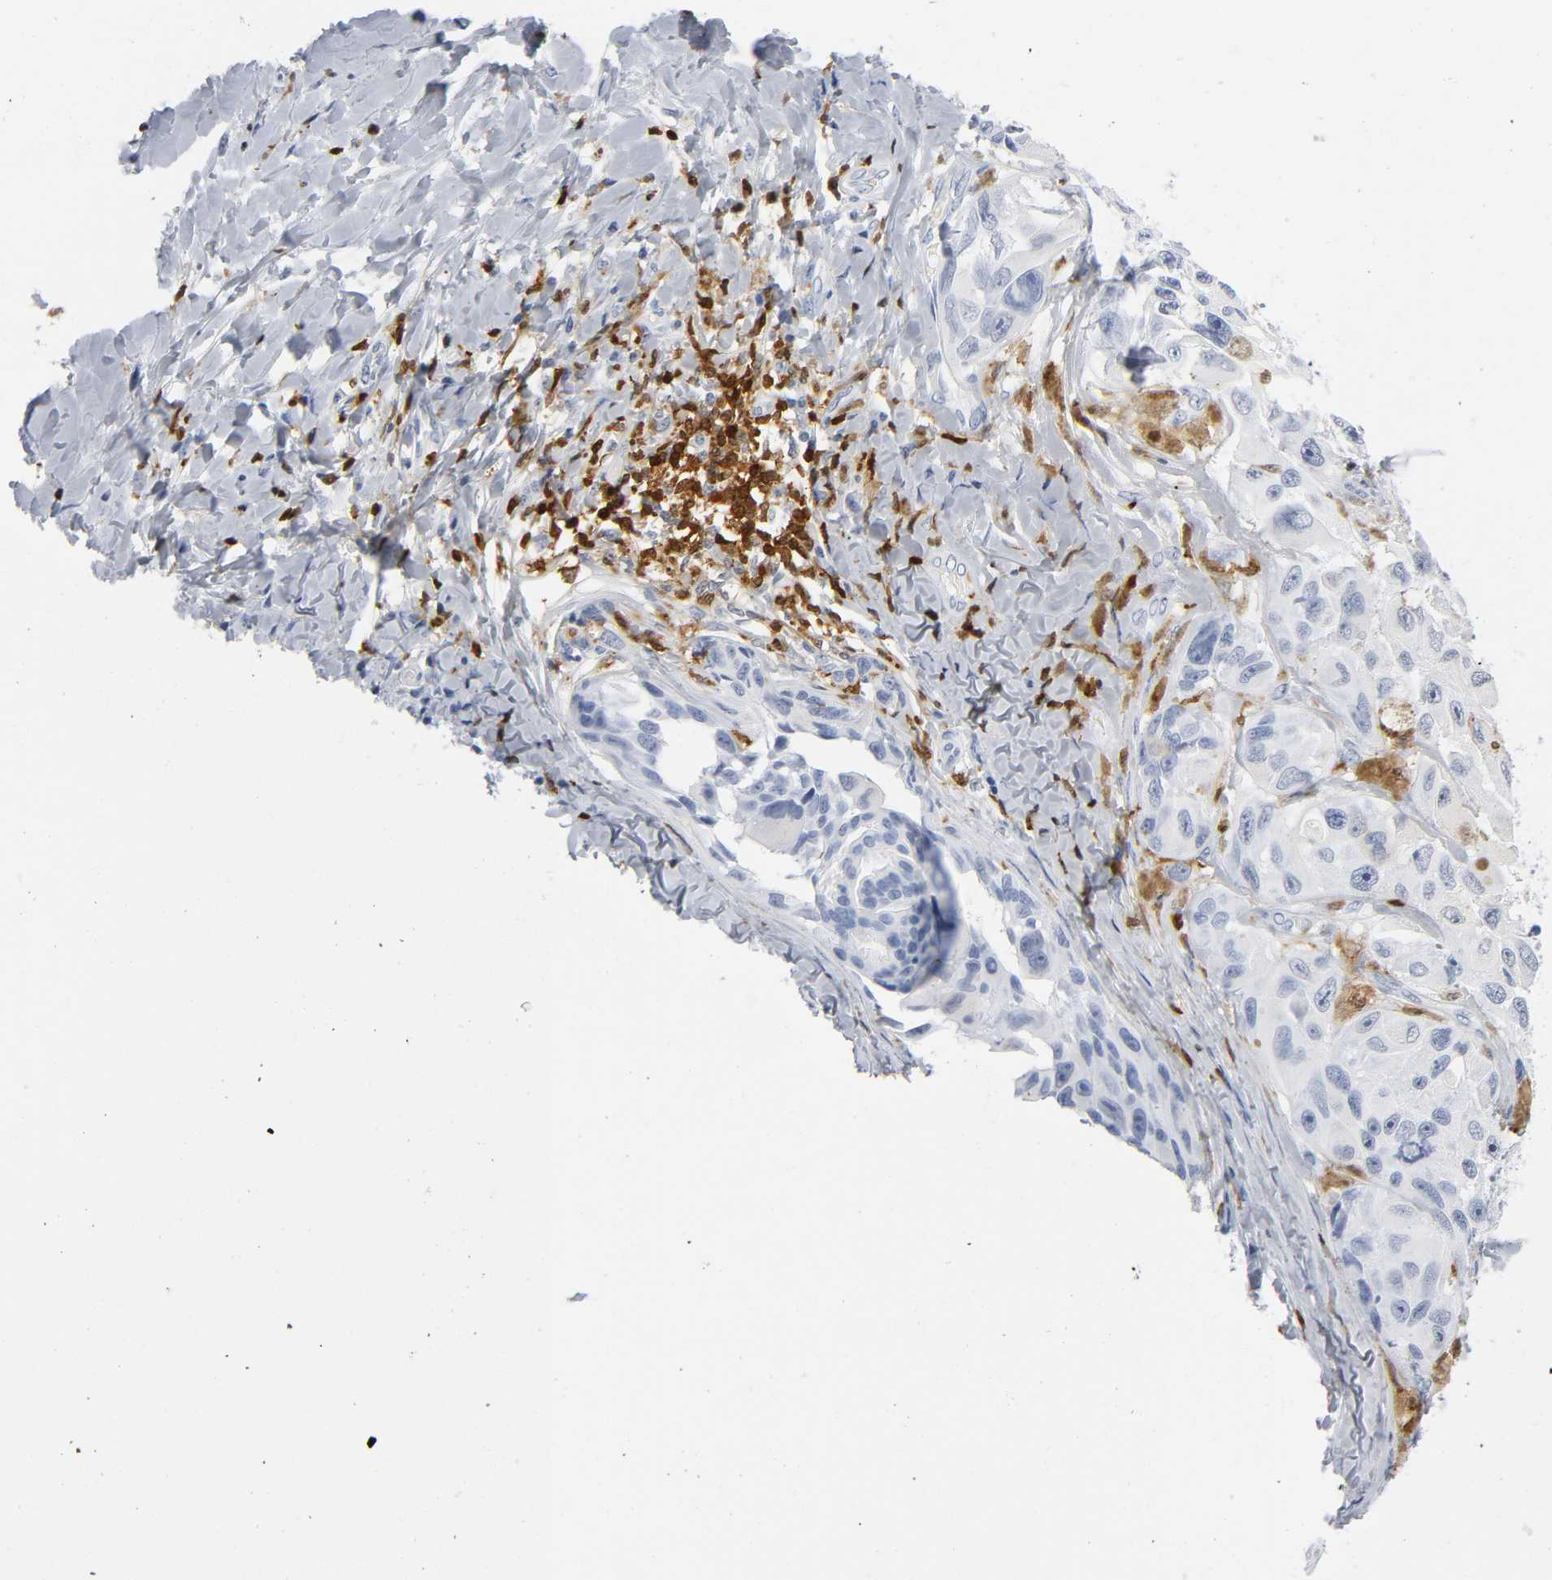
{"staining": {"intensity": "negative", "quantity": "none", "location": "none"}, "tissue": "melanoma", "cell_type": "Tumor cells", "image_type": "cancer", "snomed": [{"axis": "morphology", "description": "Malignant melanoma, NOS"}, {"axis": "topography", "description": "Skin"}], "caption": "An image of melanoma stained for a protein demonstrates no brown staining in tumor cells.", "gene": "DOK2", "patient": {"sex": "female", "age": 73}}